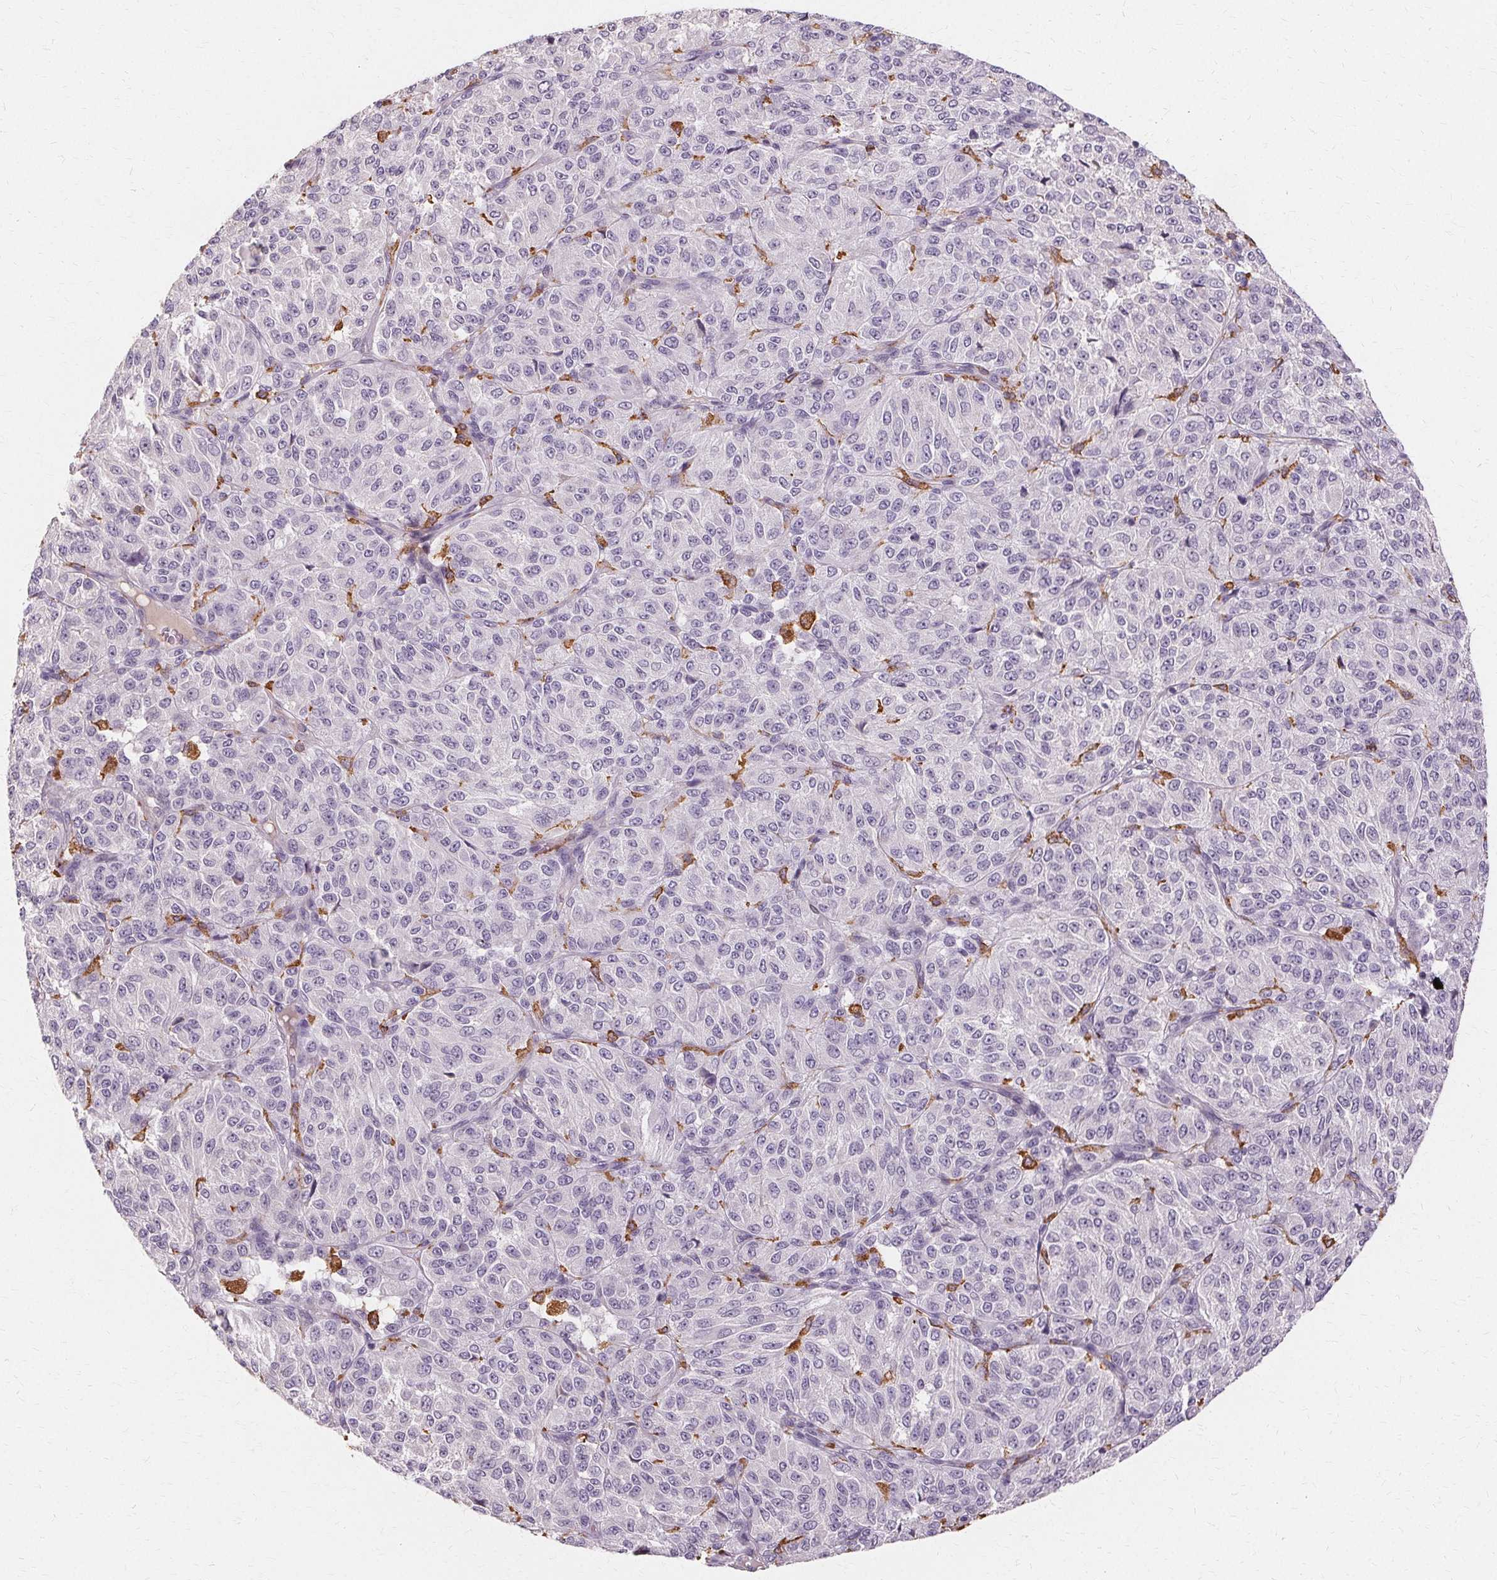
{"staining": {"intensity": "negative", "quantity": "none", "location": "none"}, "tissue": "melanoma", "cell_type": "Tumor cells", "image_type": "cancer", "snomed": [{"axis": "morphology", "description": "Malignant melanoma, Metastatic site"}, {"axis": "topography", "description": "Brain"}], "caption": "There is no significant positivity in tumor cells of melanoma.", "gene": "IFNGR1", "patient": {"sex": "female", "age": 56}}